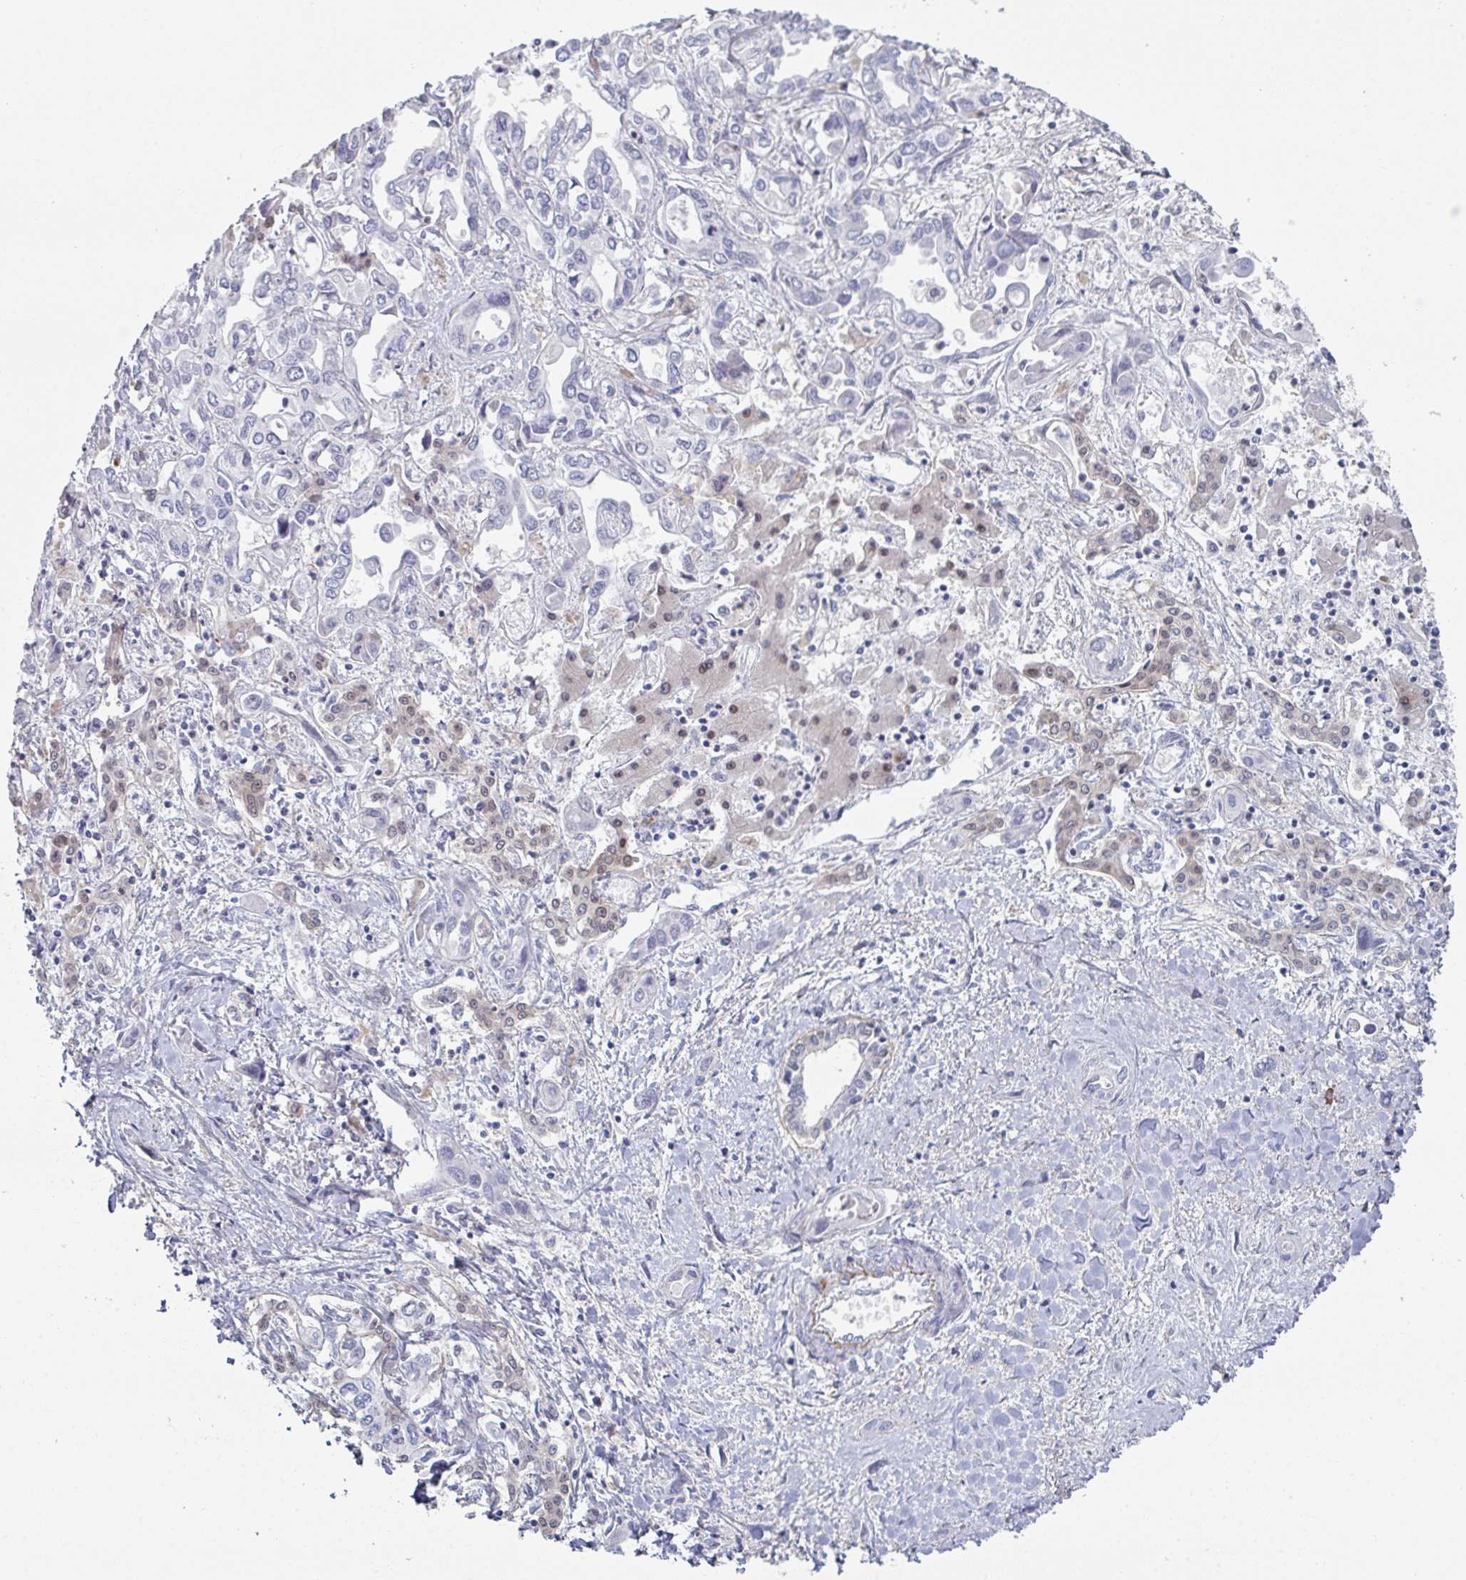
{"staining": {"intensity": "negative", "quantity": "none", "location": "none"}, "tissue": "liver cancer", "cell_type": "Tumor cells", "image_type": "cancer", "snomed": [{"axis": "morphology", "description": "Cholangiocarcinoma"}, {"axis": "topography", "description": "Liver"}], "caption": "Tumor cells are negative for protein expression in human liver cancer.", "gene": "A1CF", "patient": {"sex": "female", "age": 64}}